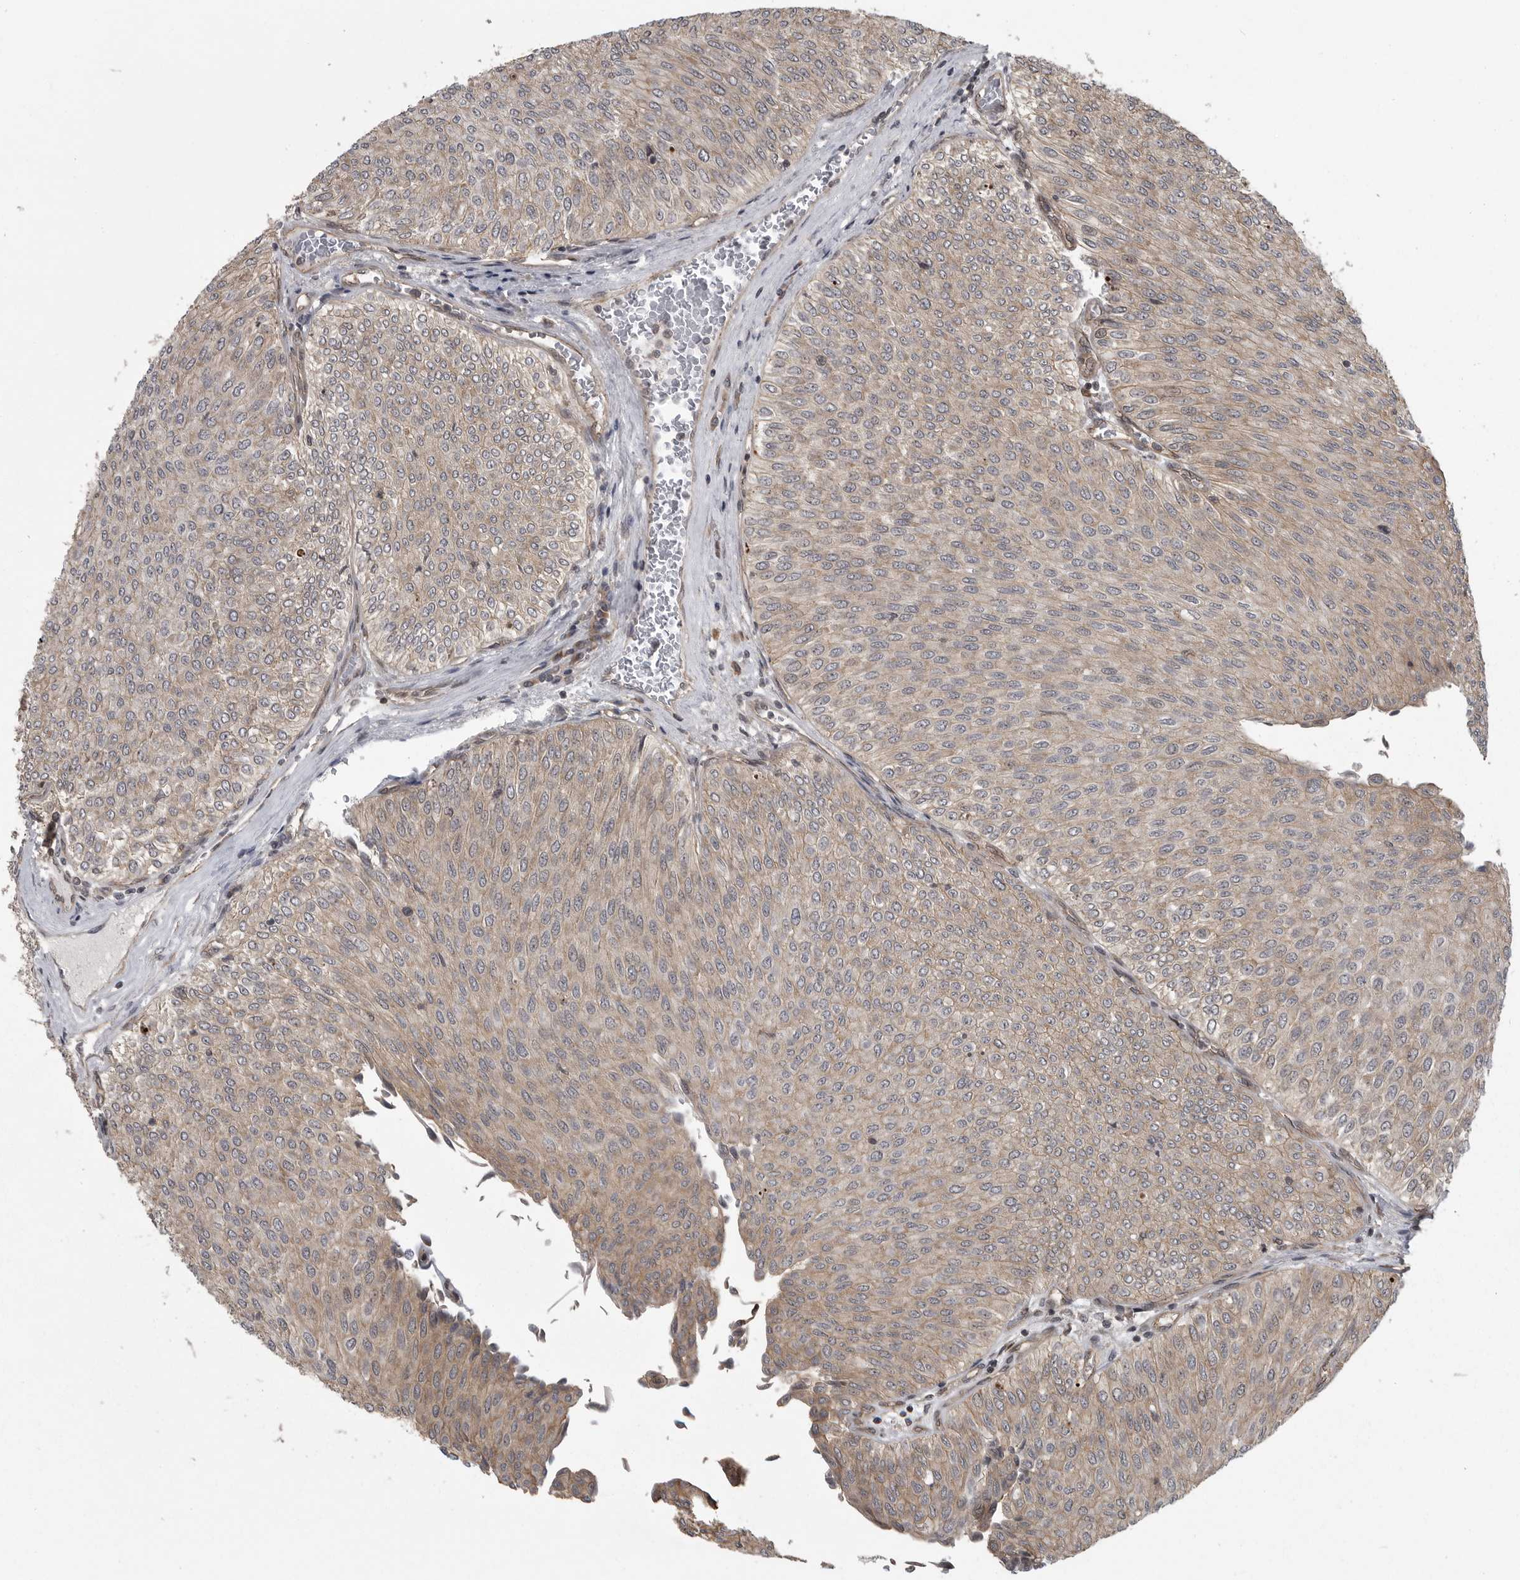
{"staining": {"intensity": "weak", "quantity": ">75%", "location": "cytoplasmic/membranous"}, "tissue": "urothelial cancer", "cell_type": "Tumor cells", "image_type": "cancer", "snomed": [{"axis": "morphology", "description": "Urothelial carcinoma, Low grade"}, {"axis": "topography", "description": "Urinary bladder"}], "caption": "This micrograph shows immunohistochemistry (IHC) staining of urothelial cancer, with low weak cytoplasmic/membranous positivity in about >75% of tumor cells.", "gene": "DNAJC8", "patient": {"sex": "male", "age": 78}}